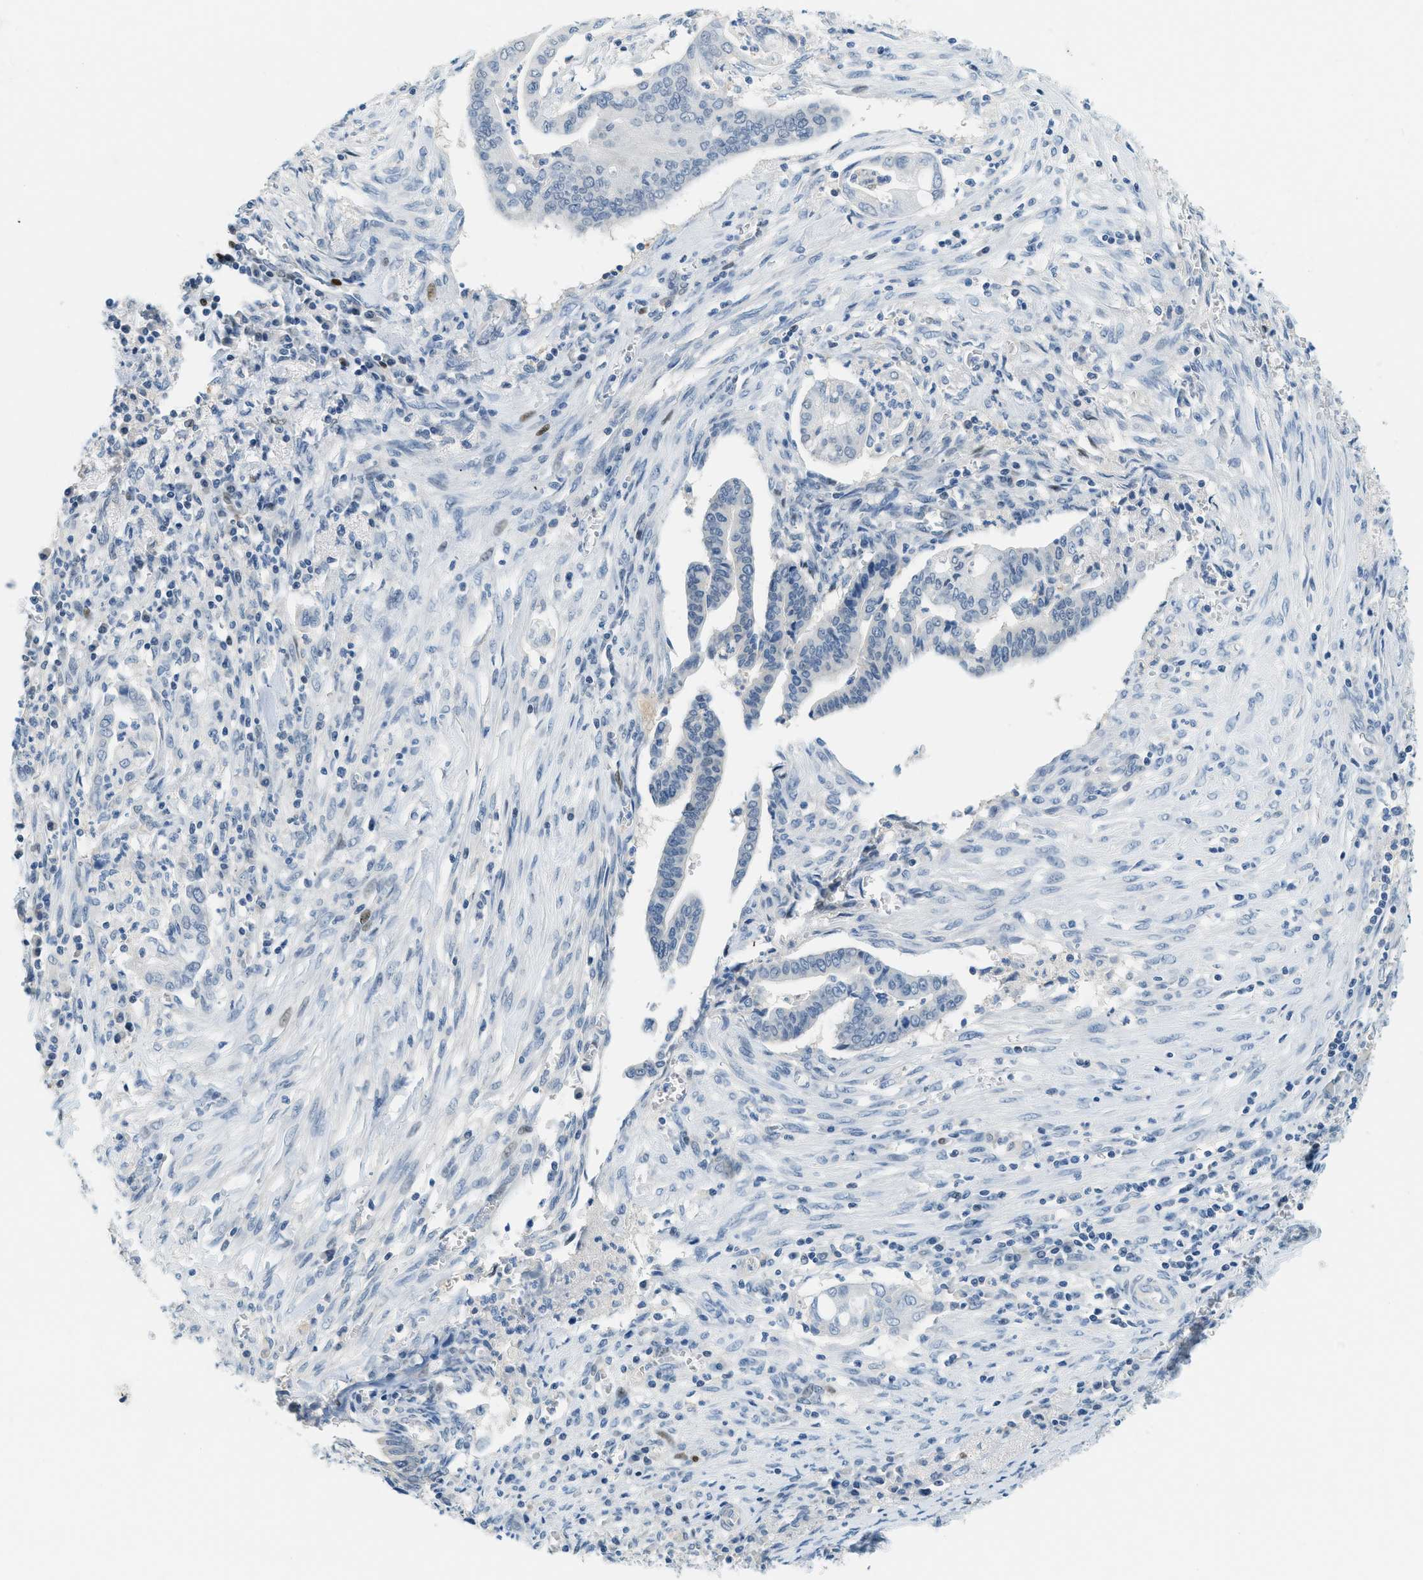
{"staining": {"intensity": "negative", "quantity": "none", "location": "none"}, "tissue": "cervical cancer", "cell_type": "Tumor cells", "image_type": "cancer", "snomed": [{"axis": "morphology", "description": "Adenocarcinoma, NOS"}, {"axis": "topography", "description": "Cervix"}], "caption": "Cervical cancer (adenocarcinoma) was stained to show a protein in brown. There is no significant expression in tumor cells. (Immunohistochemistry (ihc), brightfield microscopy, high magnification).", "gene": "CYP4X1", "patient": {"sex": "female", "age": 44}}